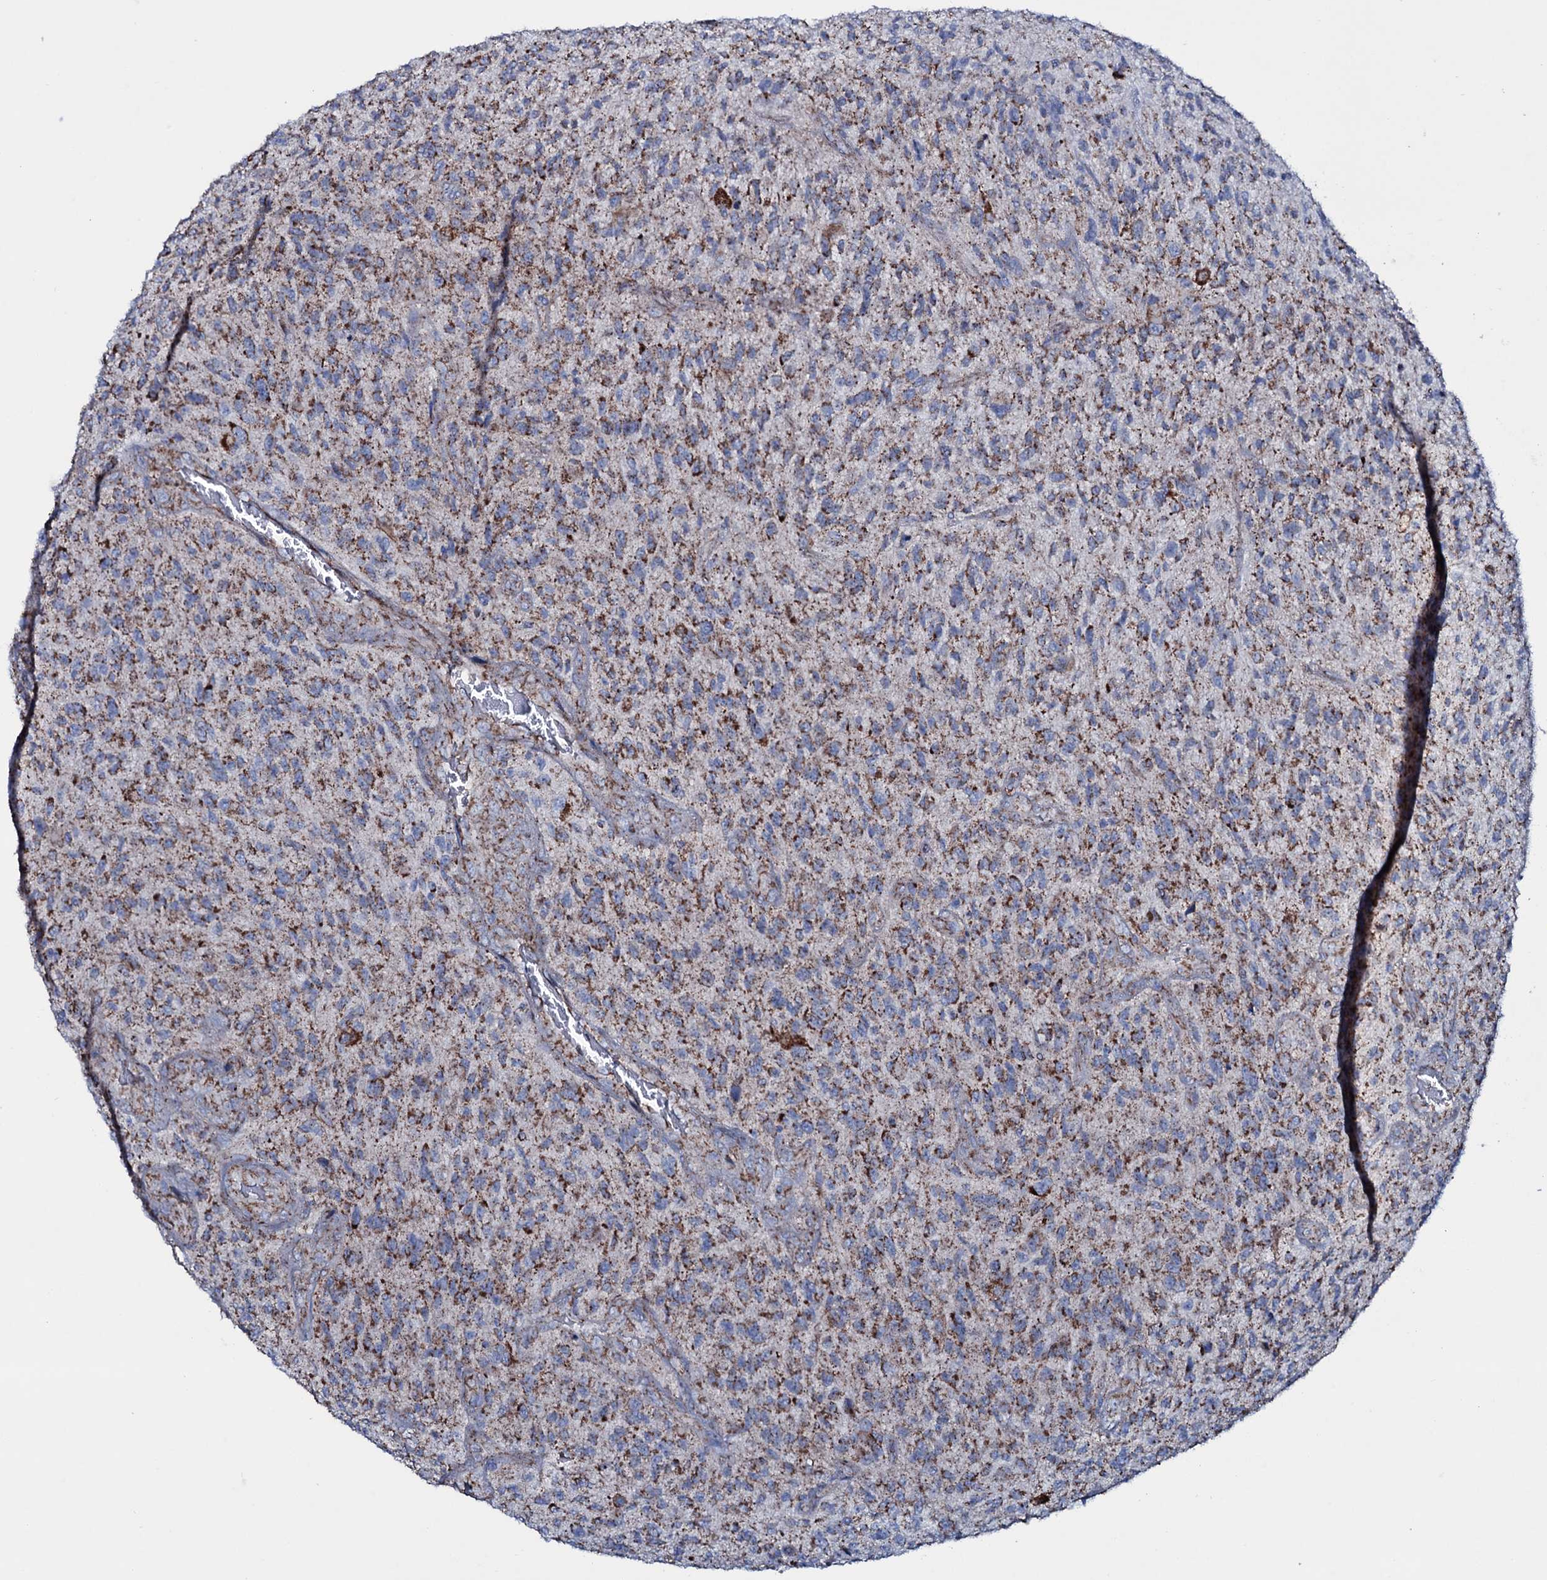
{"staining": {"intensity": "strong", "quantity": "25%-75%", "location": "cytoplasmic/membranous"}, "tissue": "glioma", "cell_type": "Tumor cells", "image_type": "cancer", "snomed": [{"axis": "morphology", "description": "Glioma, malignant, High grade"}, {"axis": "topography", "description": "Brain"}], "caption": "Malignant glioma (high-grade) stained with DAB (3,3'-diaminobenzidine) immunohistochemistry exhibits high levels of strong cytoplasmic/membranous staining in approximately 25%-75% of tumor cells.", "gene": "MRPS35", "patient": {"sex": "male", "age": 47}}